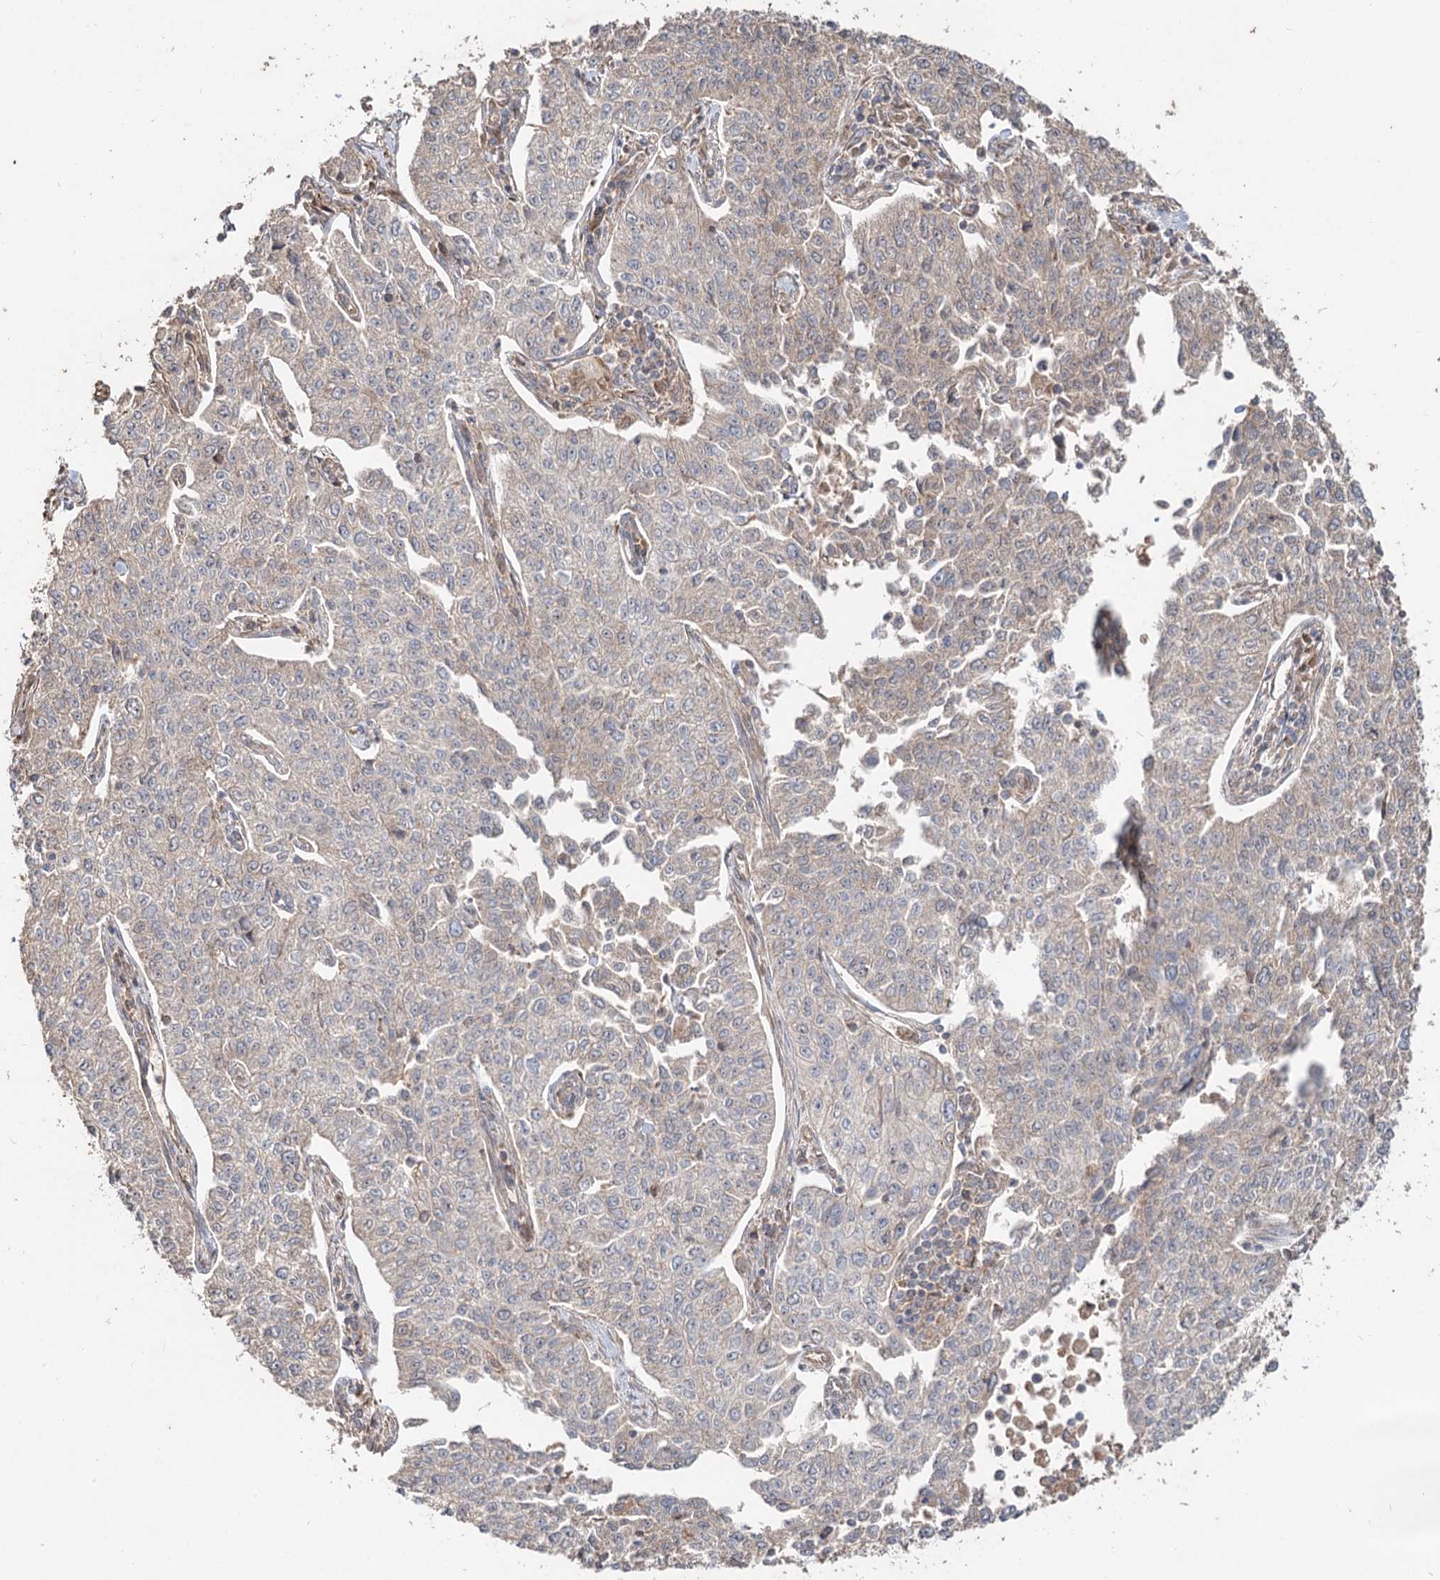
{"staining": {"intensity": "negative", "quantity": "none", "location": "none"}, "tissue": "cervical cancer", "cell_type": "Tumor cells", "image_type": "cancer", "snomed": [{"axis": "morphology", "description": "Squamous cell carcinoma, NOS"}, {"axis": "topography", "description": "Cervix"}], "caption": "An image of human squamous cell carcinoma (cervical) is negative for staining in tumor cells.", "gene": "SPART", "patient": {"sex": "female", "age": 35}}